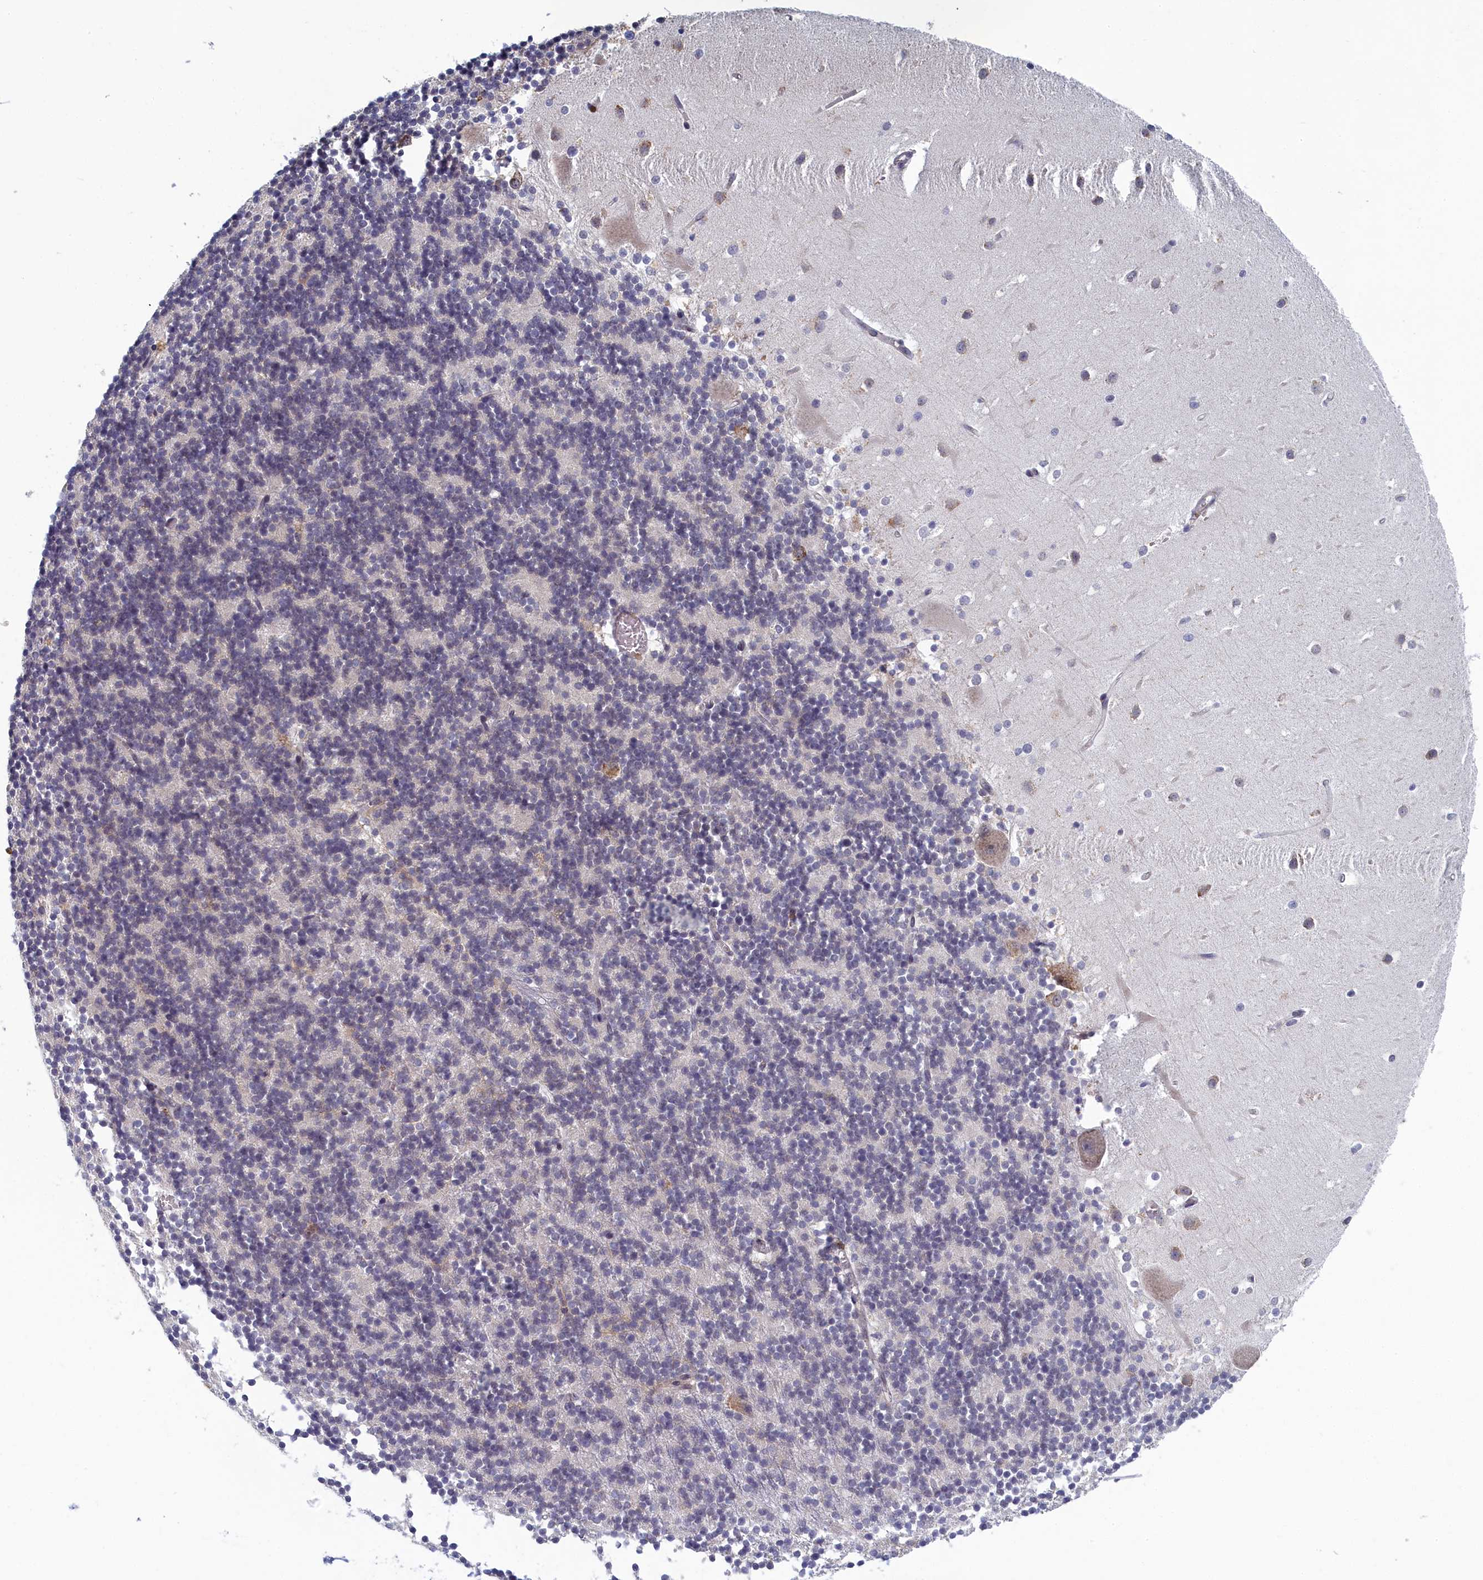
{"staining": {"intensity": "negative", "quantity": "none", "location": "none"}, "tissue": "cerebellum", "cell_type": "Cells in granular layer", "image_type": "normal", "snomed": [{"axis": "morphology", "description": "Normal tissue, NOS"}, {"axis": "topography", "description": "Cerebellum"}], "caption": "This is an immunohistochemistry micrograph of benign human cerebellum. There is no expression in cells in granular layer.", "gene": "DNAJC17", "patient": {"sex": "male", "age": 54}}